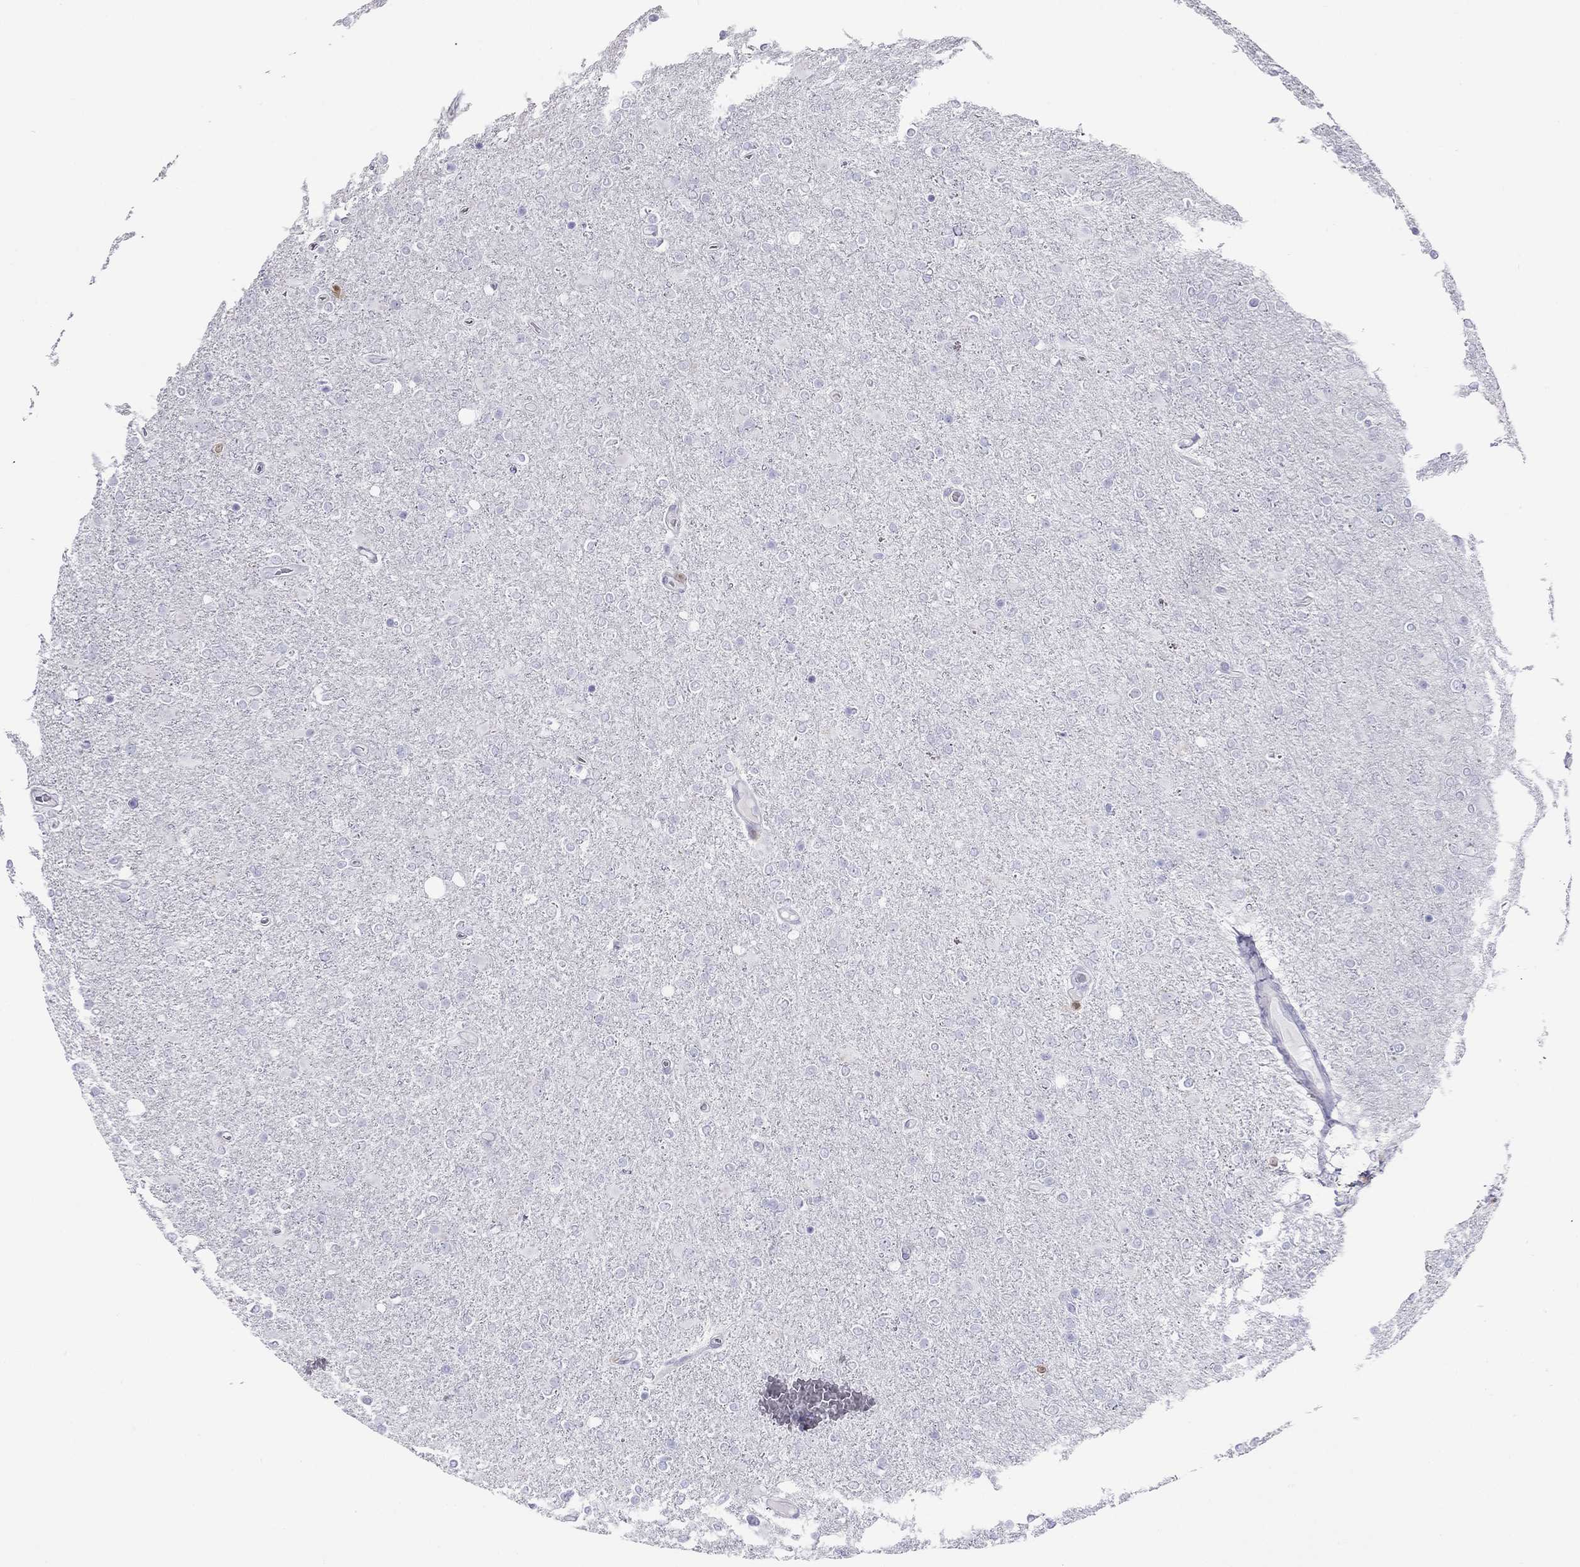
{"staining": {"intensity": "negative", "quantity": "none", "location": "none"}, "tissue": "glioma", "cell_type": "Tumor cells", "image_type": "cancer", "snomed": [{"axis": "morphology", "description": "Glioma, malignant, High grade"}, {"axis": "topography", "description": "Cerebral cortex"}], "caption": "Tumor cells show no significant protein positivity in malignant glioma (high-grade).", "gene": "SH2D2A", "patient": {"sex": "male", "age": 70}}